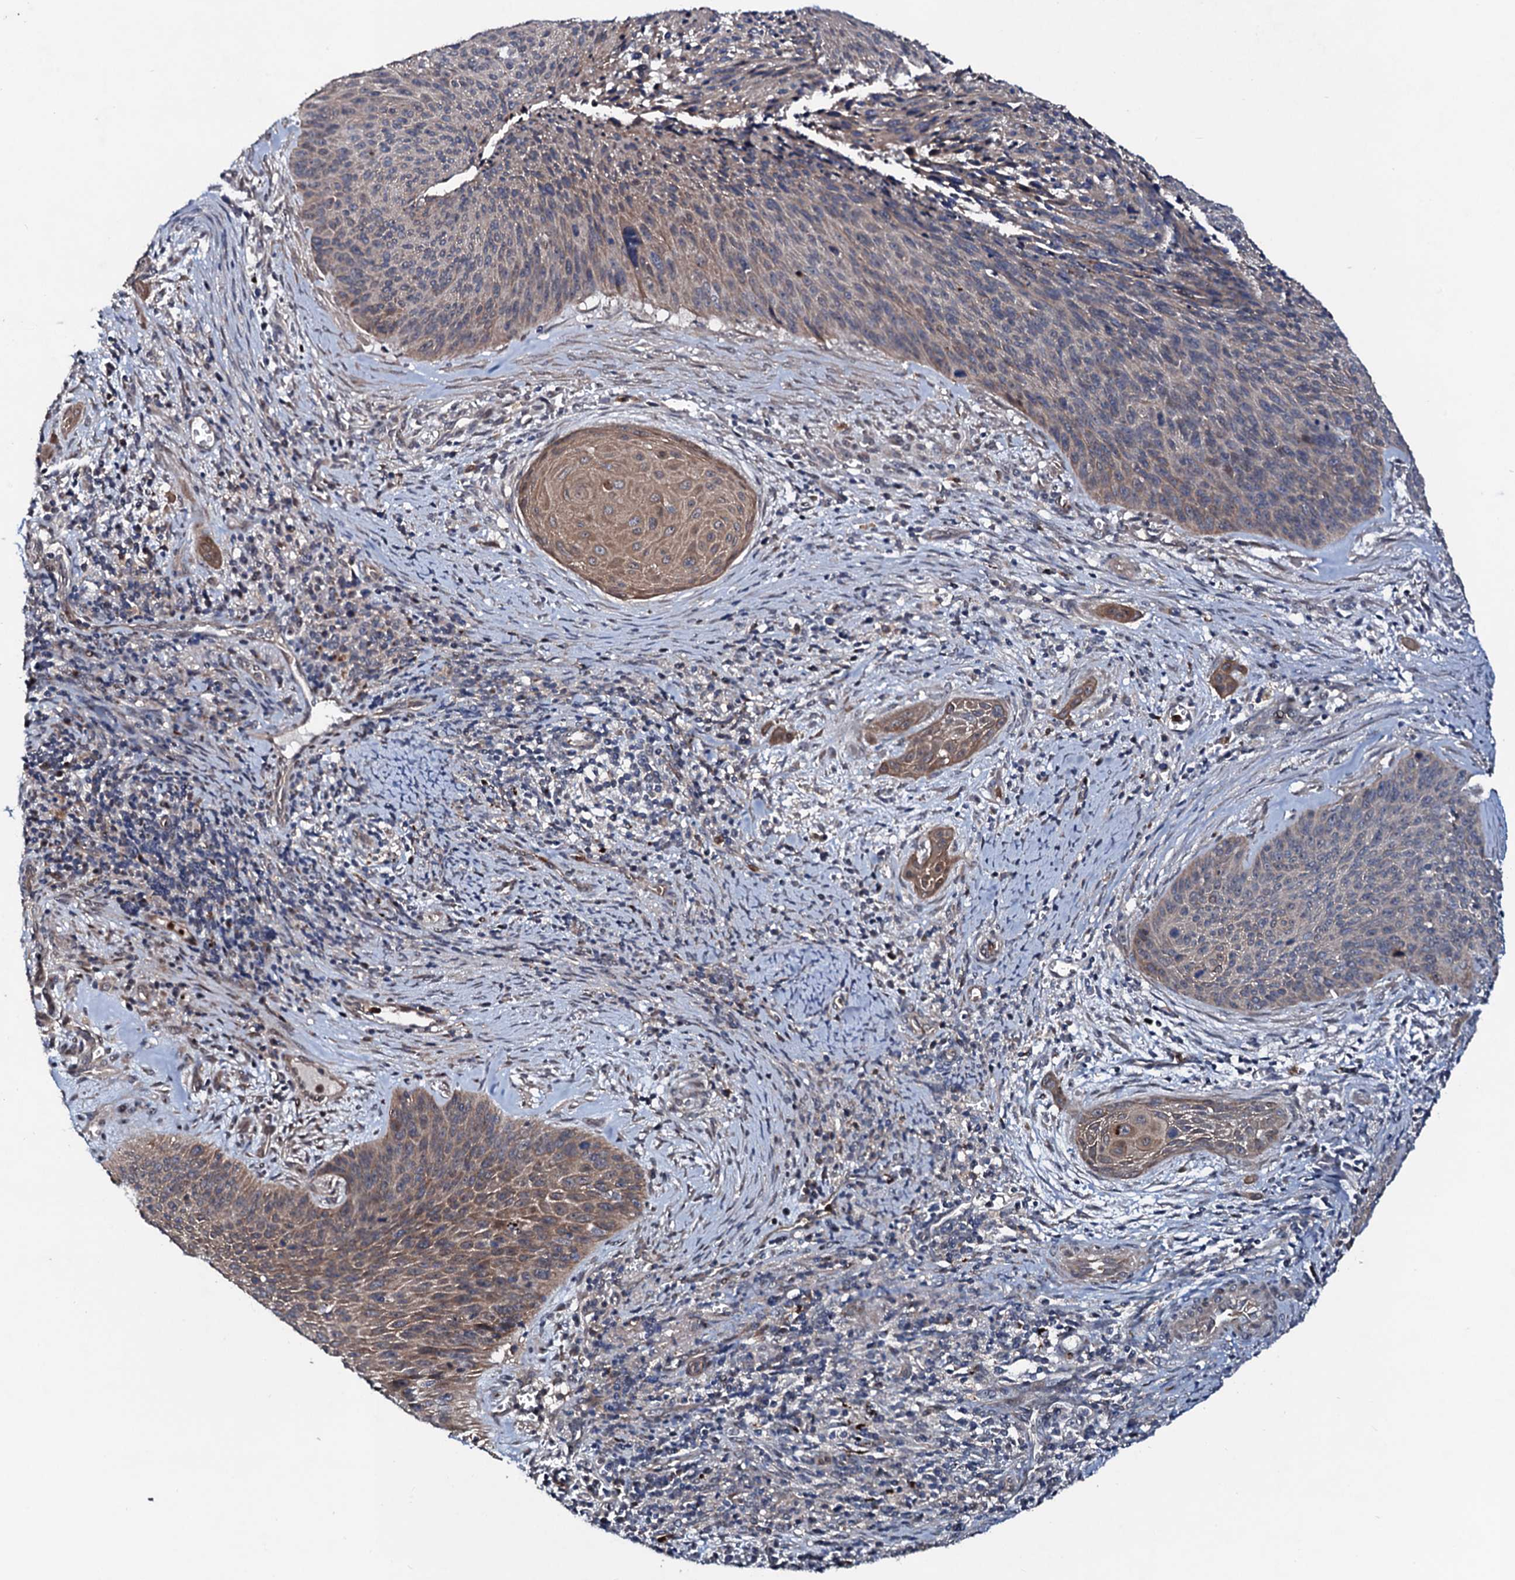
{"staining": {"intensity": "moderate", "quantity": "25%-75%", "location": "cytoplasmic/membranous"}, "tissue": "cervical cancer", "cell_type": "Tumor cells", "image_type": "cancer", "snomed": [{"axis": "morphology", "description": "Squamous cell carcinoma, NOS"}, {"axis": "topography", "description": "Cervix"}], "caption": "A micrograph of human cervical squamous cell carcinoma stained for a protein exhibits moderate cytoplasmic/membranous brown staining in tumor cells.", "gene": "COG6", "patient": {"sex": "female", "age": 55}}